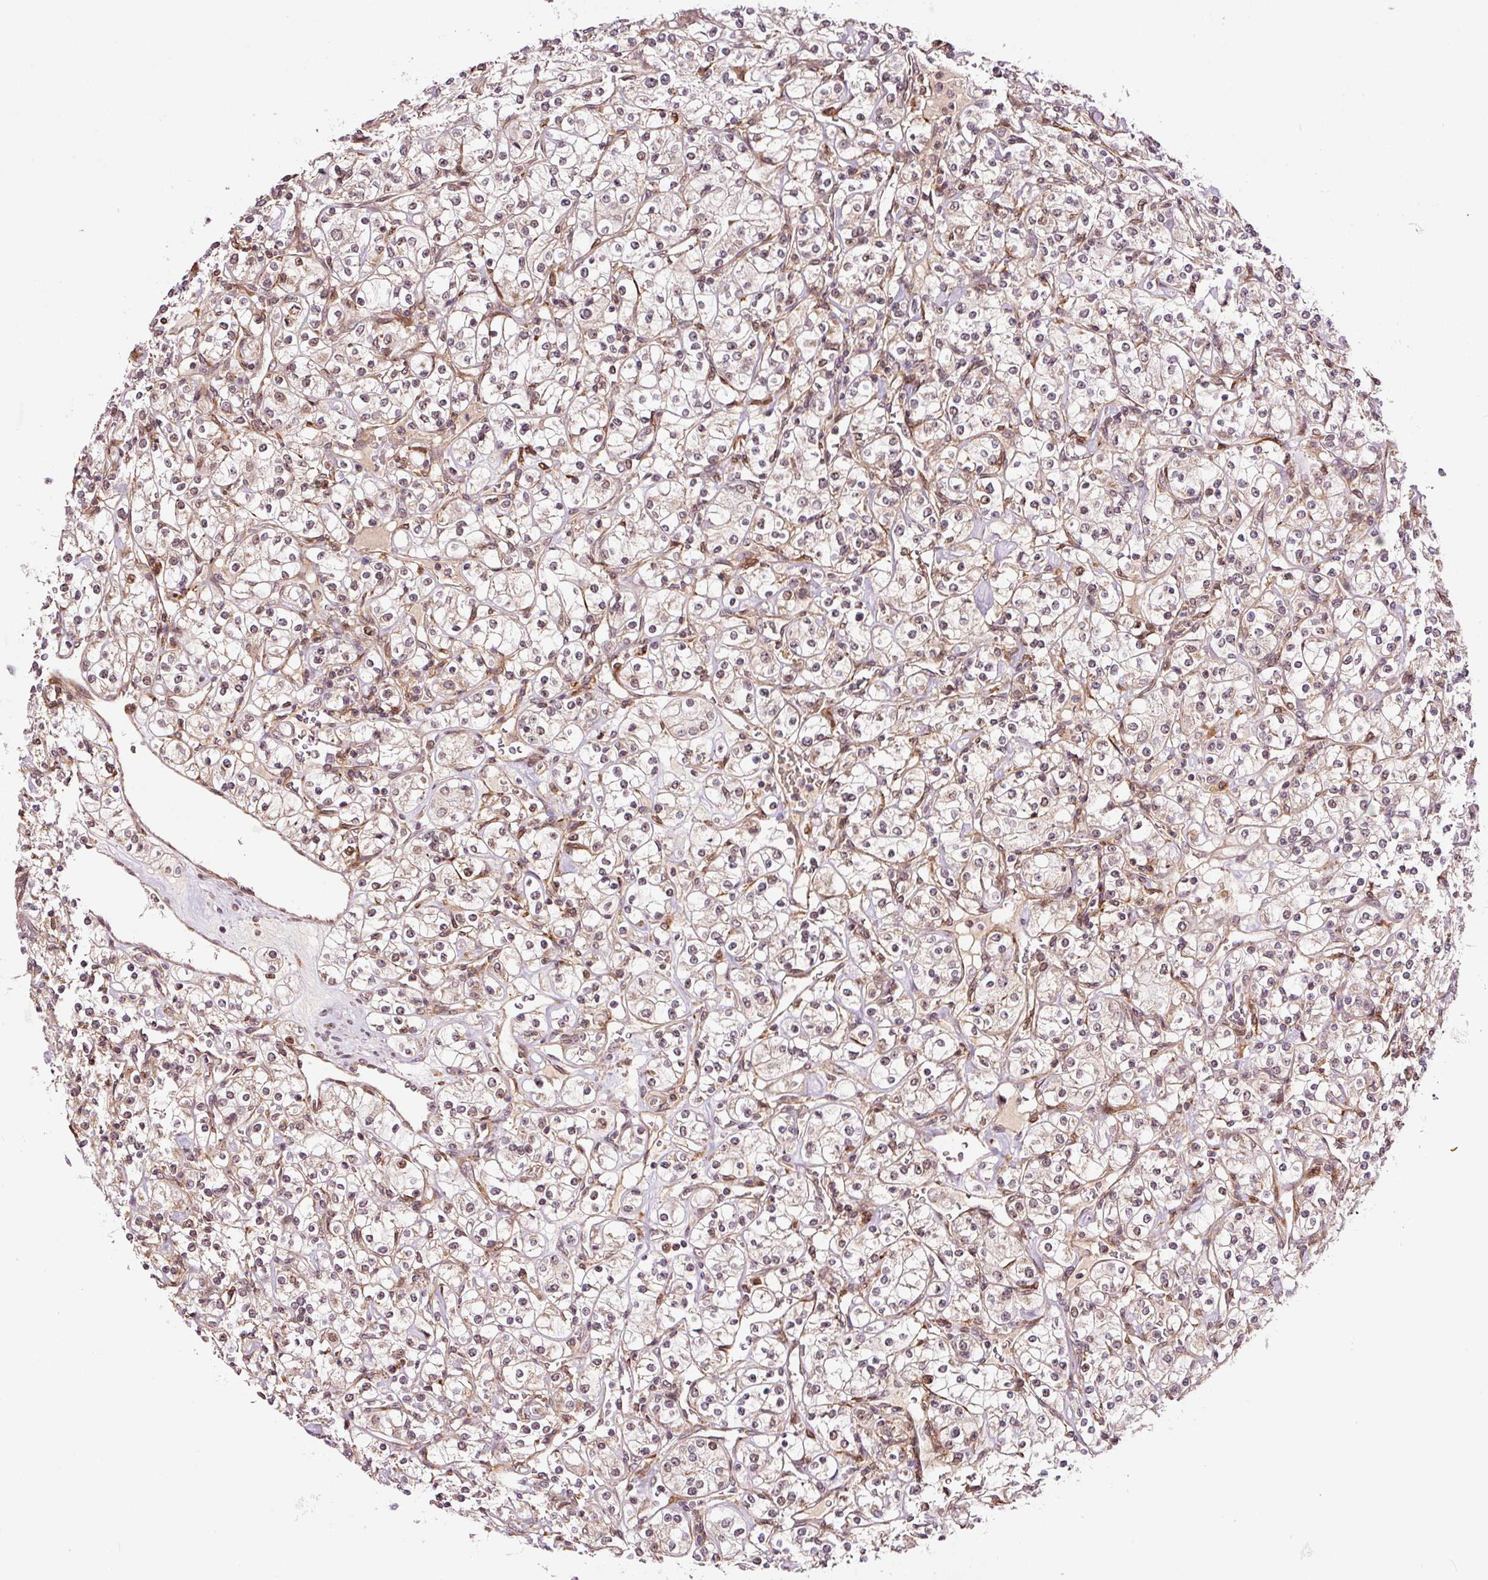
{"staining": {"intensity": "weak", "quantity": ">75%", "location": "cytoplasmic/membranous,nuclear"}, "tissue": "renal cancer", "cell_type": "Tumor cells", "image_type": "cancer", "snomed": [{"axis": "morphology", "description": "Adenocarcinoma, NOS"}, {"axis": "topography", "description": "Kidney"}], "caption": "Renal cancer (adenocarcinoma) tissue displays weak cytoplasmic/membranous and nuclear positivity in about >75% of tumor cells, visualized by immunohistochemistry.", "gene": "RFC4", "patient": {"sex": "male", "age": 77}}